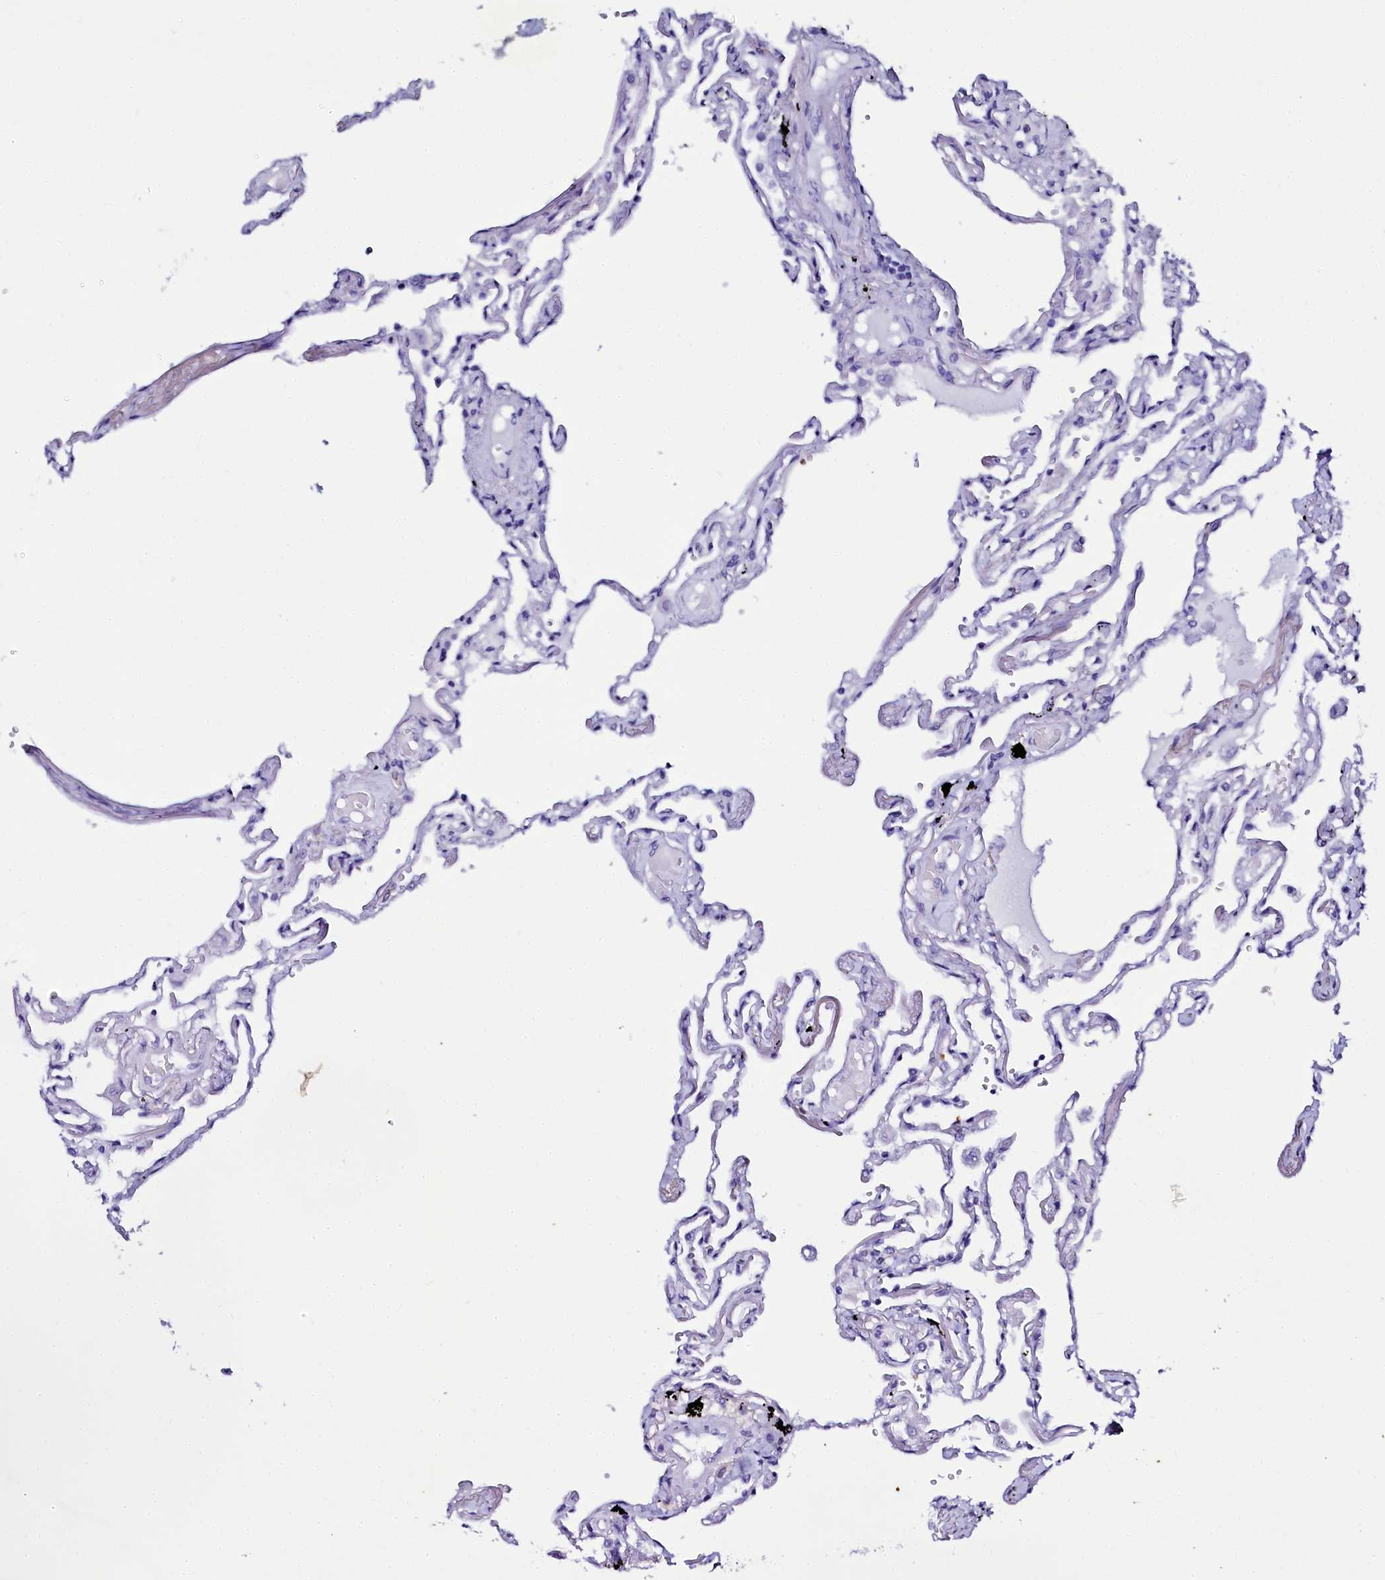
{"staining": {"intensity": "negative", "quantity": "none", "location": "none"}, "tissue": "lung", "cell_type": "Alveolar cells", "image_type": "normal", "snomed": [{"axis": "morphology", "description": "Normal tissue, NOS"}, {"axis": "topography", "description": "Lung"}], "caption": "Immunohistochemistry (IHC) of normal human lung displays no expression in alveolar cells.", "gene": "SORD", "patient": {"sex": "female", "age": 67}}